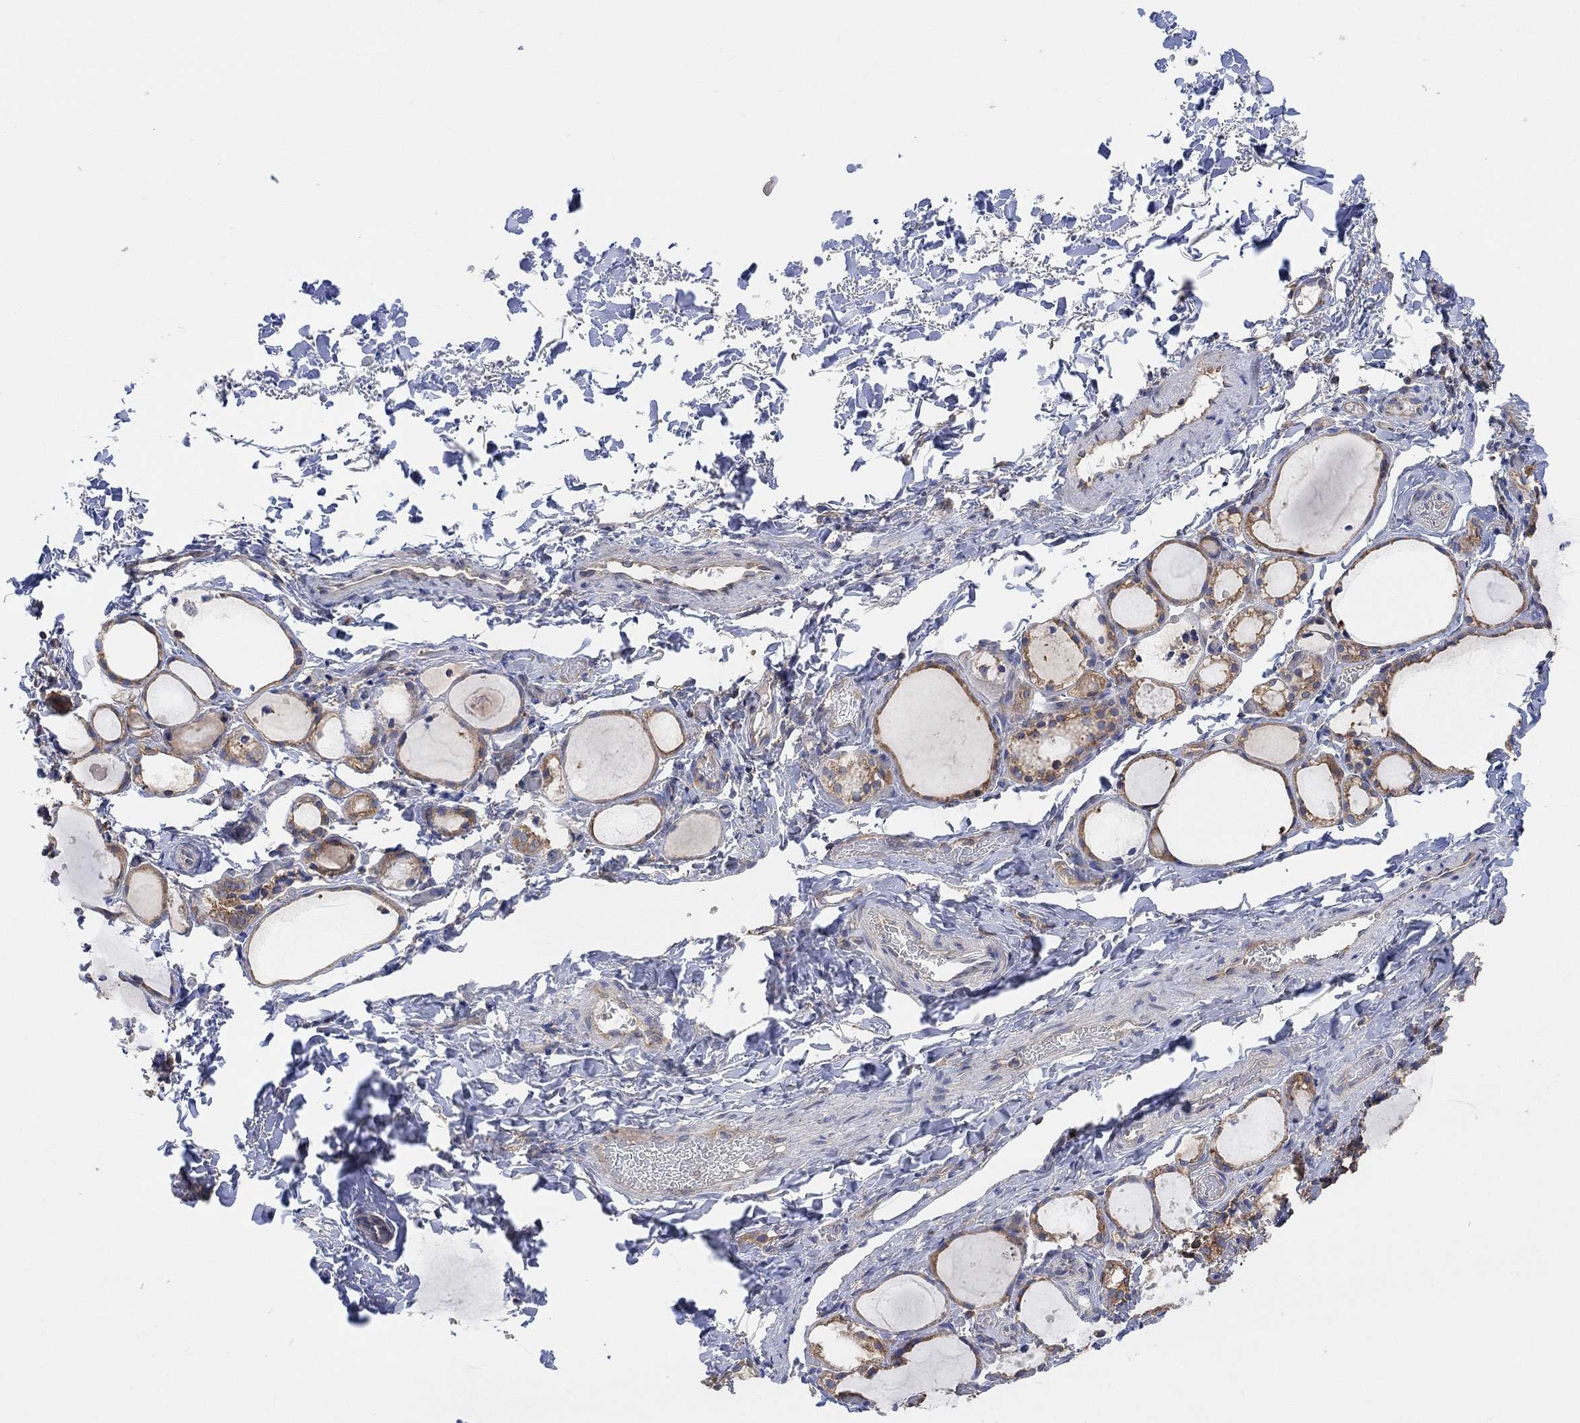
{"staining": {"intensity": "weak", "quantity": ">75%", "location": "cytoplasmic/membranous"}, "tissue": "thyroid gland", "cell_type": "Glandular cells", "image_type": "normal", "snomed": [{"axis": "morphology", "description": "Normal tissue, NOS"}, {"axis": "topography", "description": "Thyroid gland"}], "caption": "Protein staining shows weak cytoplasmic/membranous staining in about >75% of glandular cells in normal thyroid gland. (DAB = brown stain, brightfield microscopy at high magnification).", "gene": "BLOC1S3", "patient": {"sex": "male", "age": 68}}